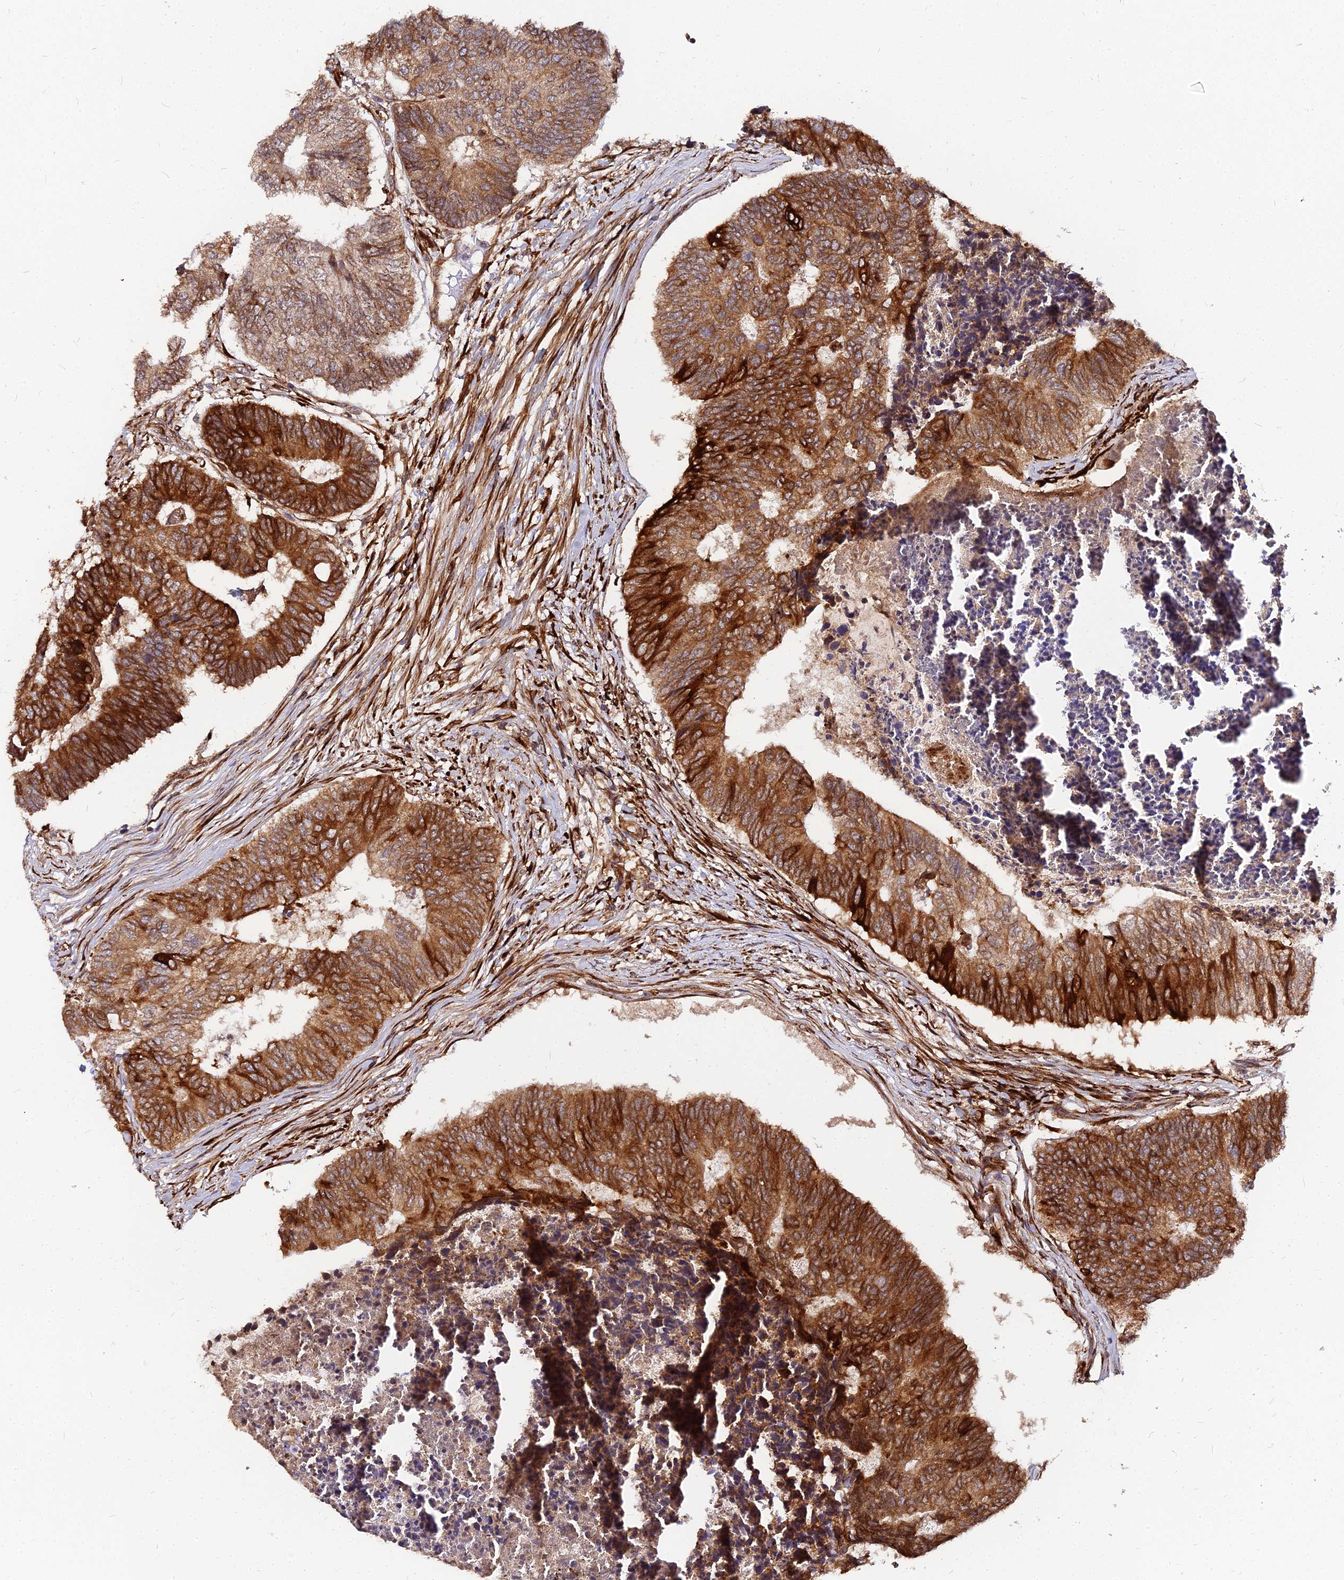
{"staining": {"intensity": "strong", "quantity": ">75%", "location": "cytoplasmic/membranous"}, "tissue": "colorectal cancer", "cell_type": "Tumor cells", "image_type": "cancer", "snomed": [{"axis": "morphology", "description": "Adenocarcinoma, NOS"}, {"axis": "topography", "description": "Colon"}], "caption": "Colorectal adenocarcinoma tissue demonstrates strong cytoplasmic/membranous expression in about >75% of tumor cells, visualized by immunohistochemistry. (brown staining indicates protein expression, while blue staining denotes nuclei).", "gene": "PDE4D", "patient": {"sex": "female", "age": 67}}